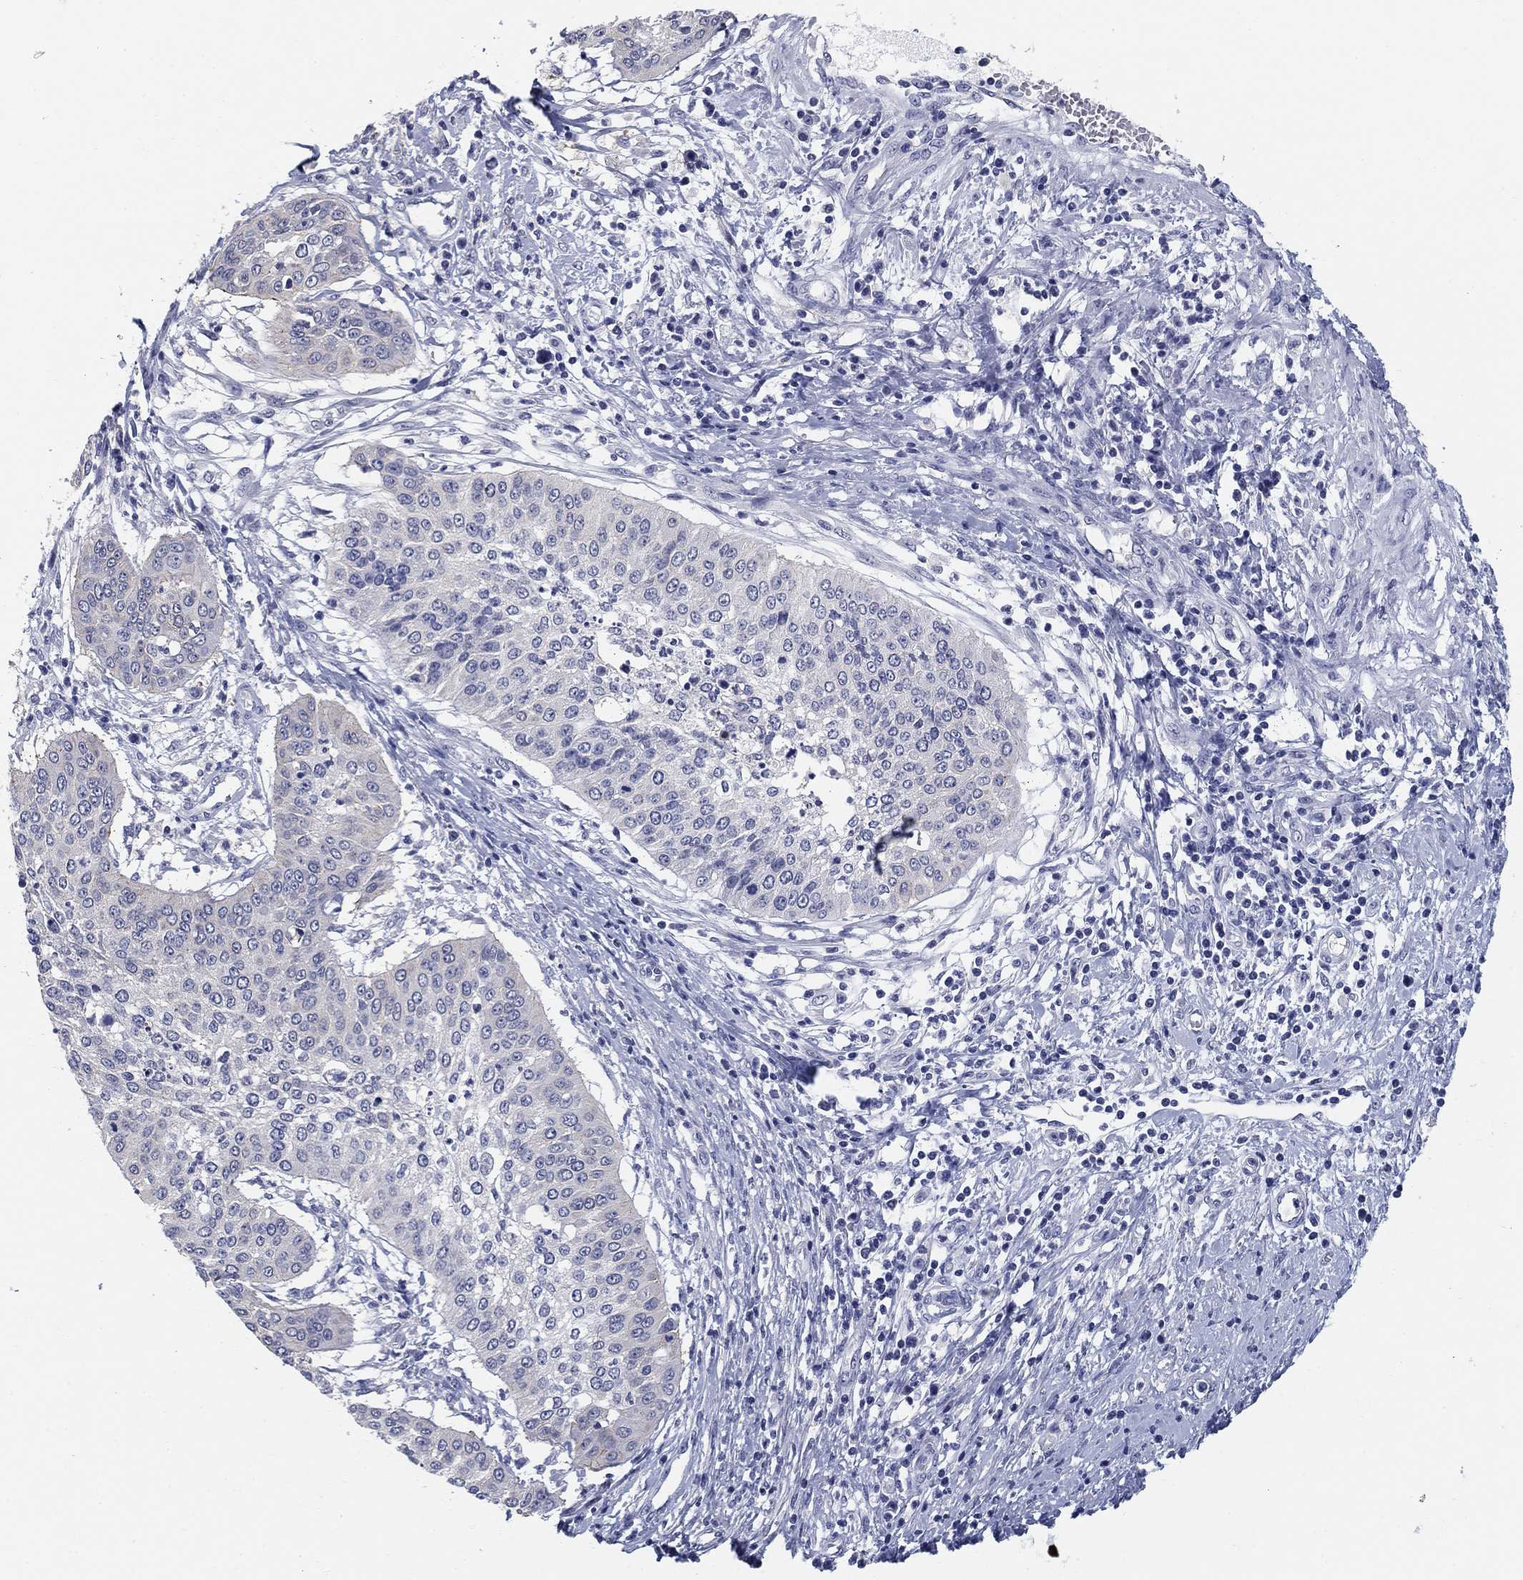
{"staining": {"intensity": "negative", "quantity": "none", "location": "none"}, "tissue": "cervical cancer", "cell_type": "Tumor cells", "image_type": "cancer", "snomed": [{"axis": "morphology", "description": "Normal tissue, NOS"}, {"axis": "morphology", "description": "Squamous cell carcinoma, NOS"}, {"axis": "topography", "description": "Cervix"}], "caption": "Image shows no significant protein positivity in tumor cells of cervical squamous cell carcinoma. (DAB (3,3'-diaminobenzidine) immunohistochemistry (IHC) visualized using brightfield microscopy, high magnification).", "gene": "CLUL1", "patient": {"sex": "female", "age": 39}}